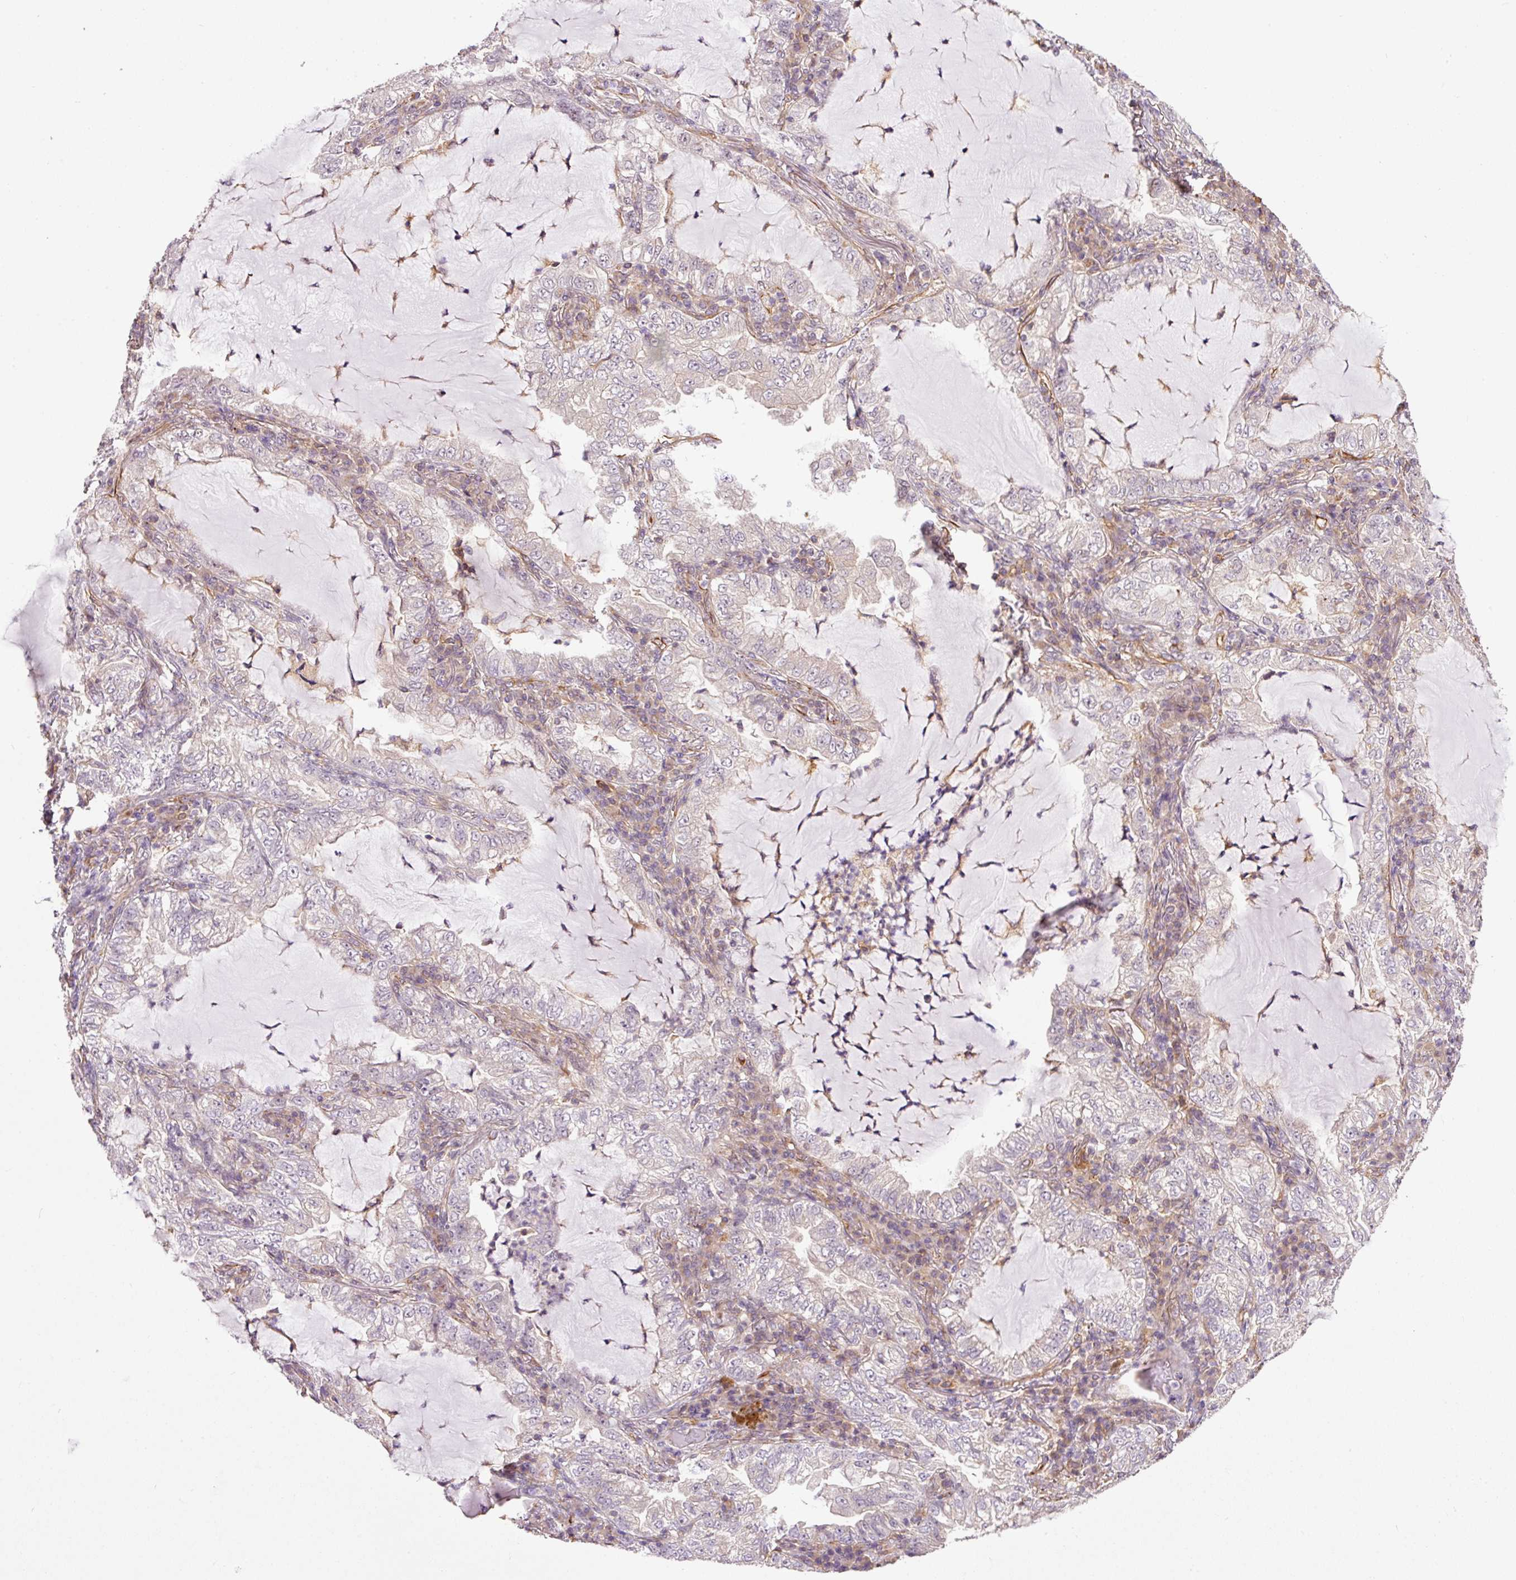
{"staining": {"intensity": "negative", "quantity": "none", "location": "none"}, "tissue": "lung cancer", "cell_type": "Tumor cells", "image_type": "cancer", "snomed": [{"axis": "morphology", "description": "Adenocarcinoma, NOS"}, {"axis": "topography", "description": "Lung"}], "caption": "This image is of lung cancer stained with IHC to label a protein in brown with the nuclei are counter-stained blue. There is no staining in tumor cells. (DAB (3,3'-diaminobenzidine) immunohistochemistry (IHC) visualized using brightfield microscopy, high magnification).", "gene": "PCK2", "patient": {"sex": "female", "age": 73}}